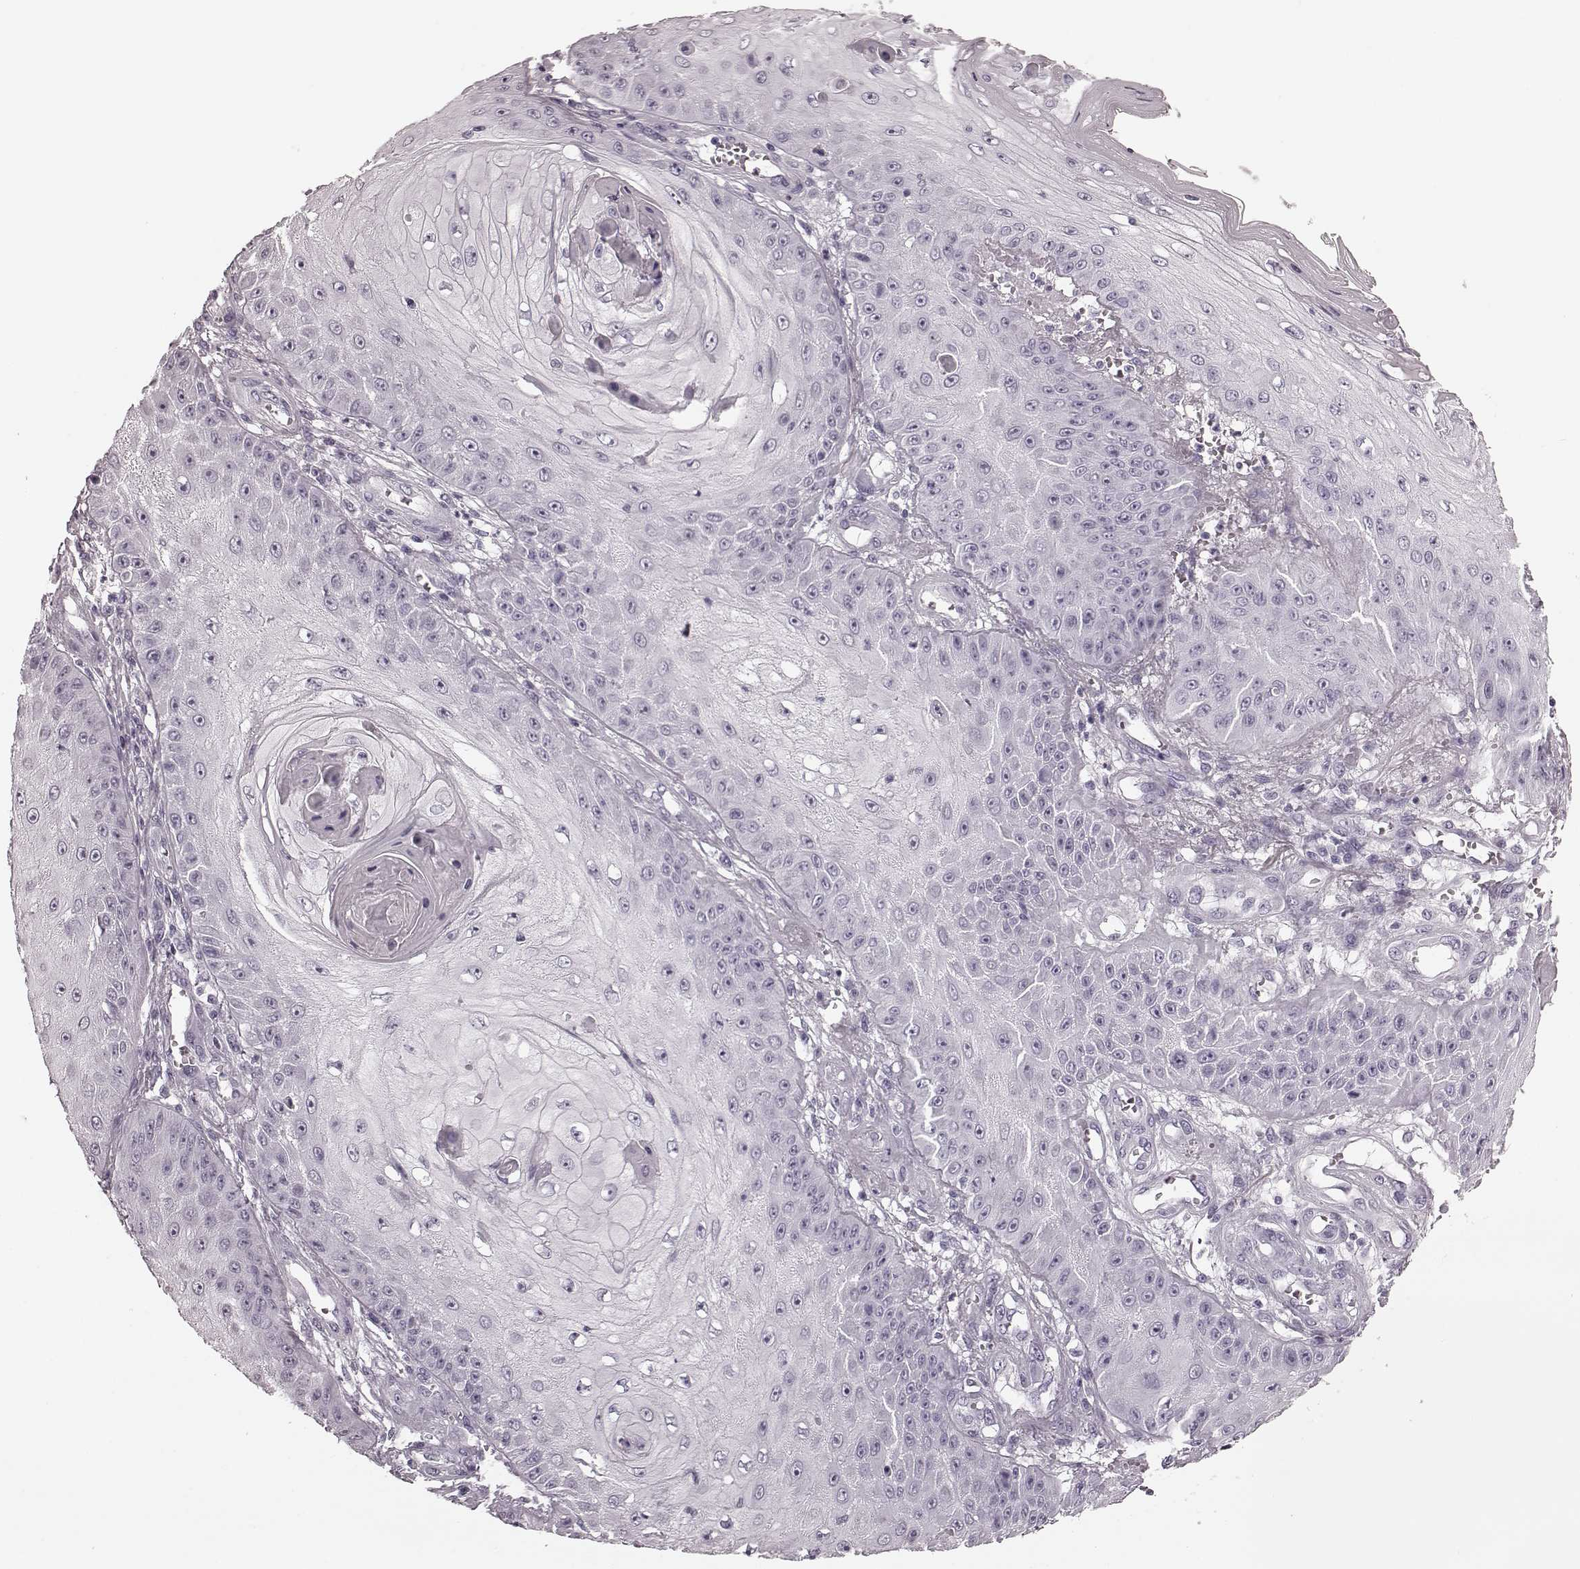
{"staining": {"intensity": "negative", "quantity": "none", "location": "none"}, "tissue": "skin cancer", "cell_type": "Tumor cells", "image_type": "cancer", "snomed": [{"axis": "morphology", "description": "Squamous cell carcinoma, NOS"}, {"axis": "topography", "description": "Skin"}], "caption": "A photomicrograph of squamous cell carcinoma (skin) stained for a protein reveals no brown staining in tumor cells.", "gene": "TRPM1", "patient": {"sex": "male", "age": 70}}